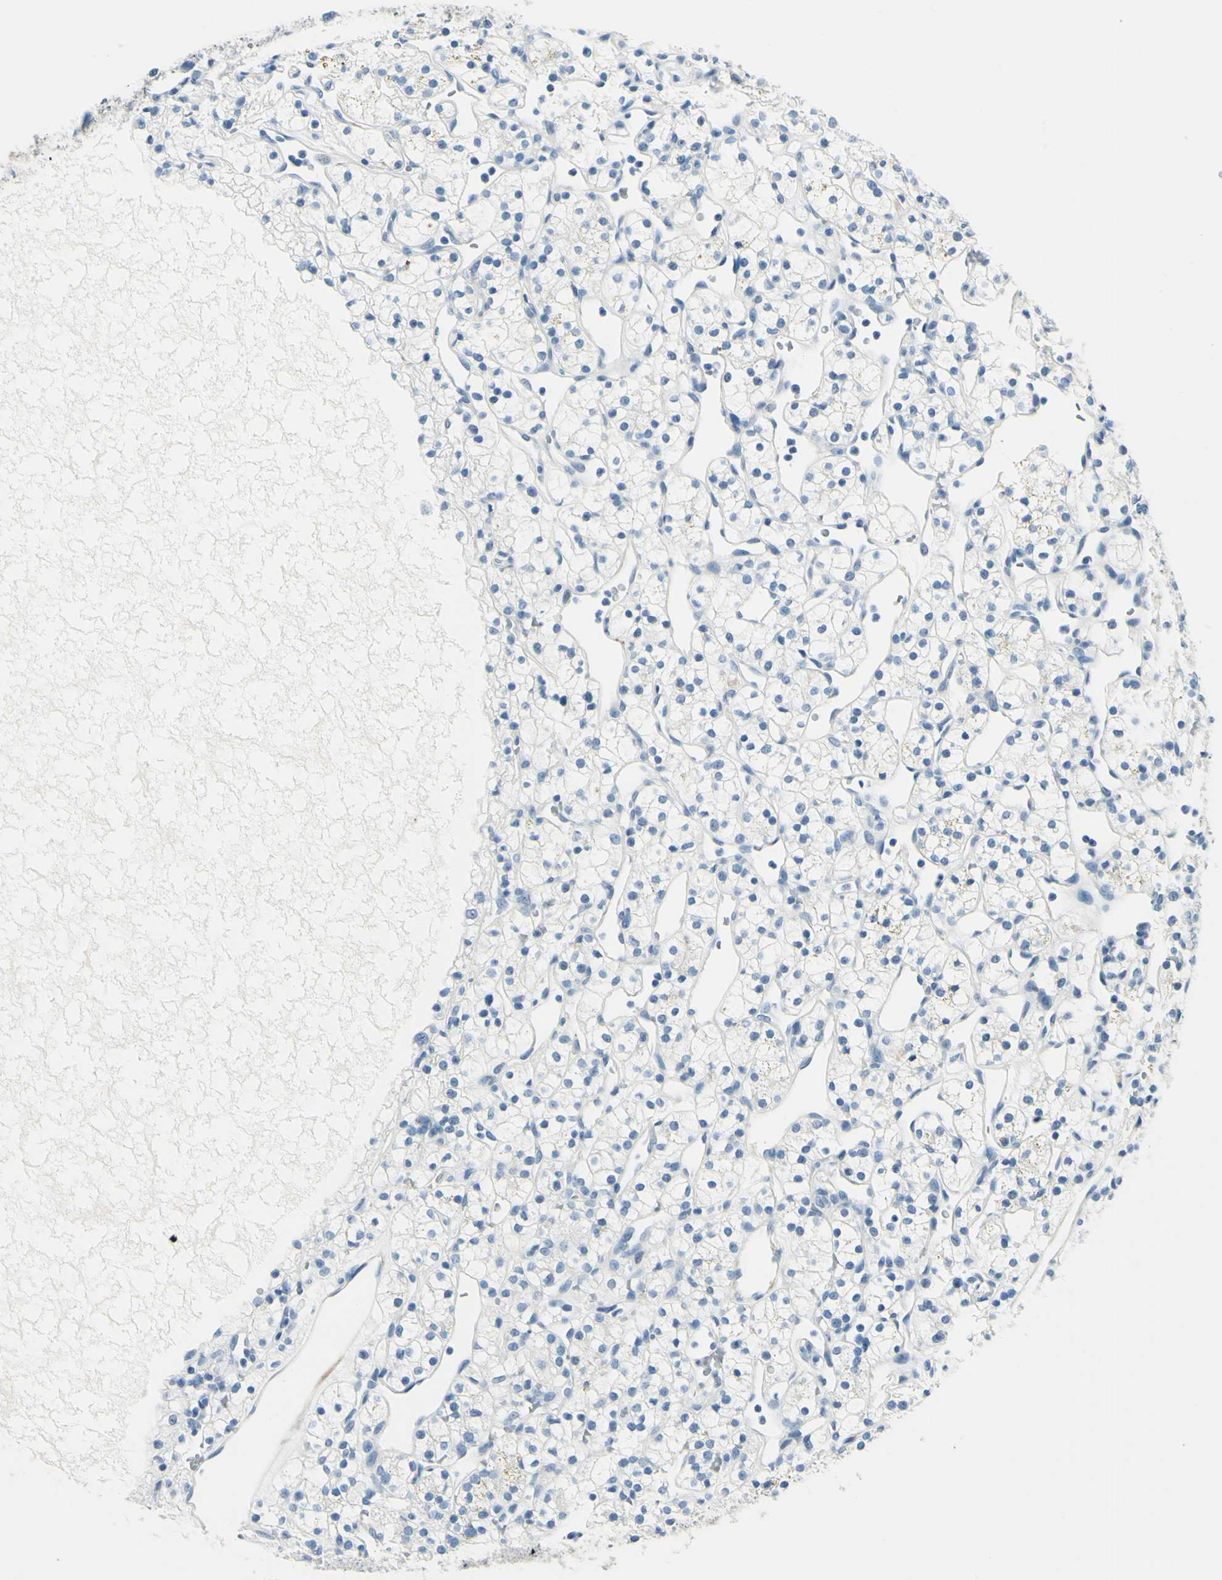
{"staining": {"intensity": "negative", "quantity": "none", "location": "none"}, "tissue": "renal cancer", "cell_type": "Tumor cells", "image_type": "cancer", "snomed": [{"axis": "morphology", "description": "Adenocarcinoma, NOS"}, {"axis": "topography", "description": "Kidney"}], "caption": "Image shows no significant protein positivity in tumor cells of adenocarcinoma (renal).", "gene": "CDH15", "patient": {"sex": "female", "age": 60}}